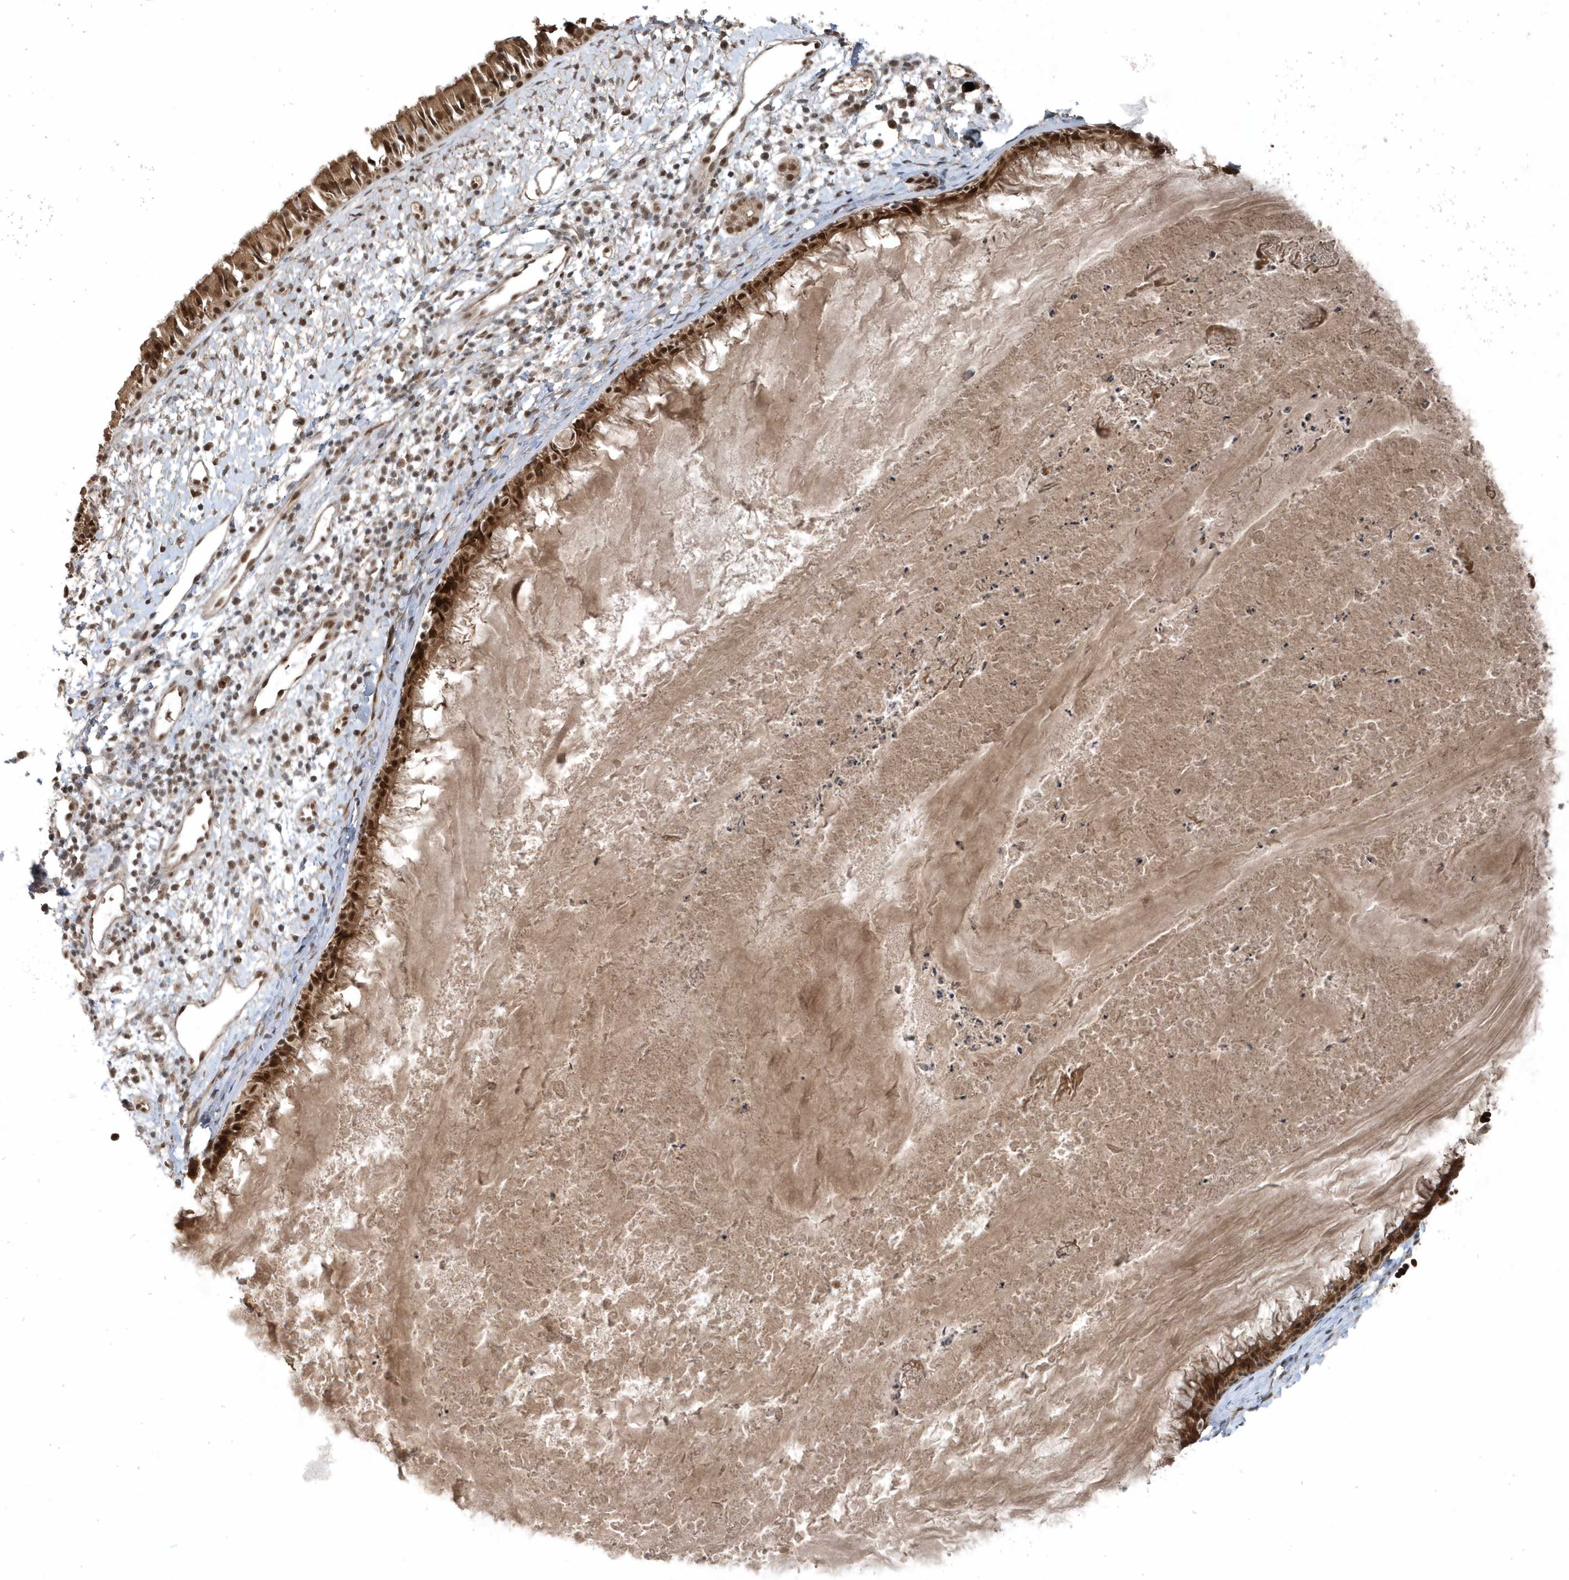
{"staining": {"intensity": "strong", "quantity": ">75%", "location": "cytoplasmic/membranous,nuclear"}, "tissue": "nasopharynx", "cell_type": "Respiratory epithelial cells", "image_type": "normal", "snomed": [{"axis": "morphology", "description": "Normal tissue, NOS"}, {"axis": "topography", "description": "Nasopharynx"}], "caption": "Immunohistochemistry (IHC) photomicrograph of benign human nasopharynx stained for a protein (brown), which displays high levels of strong cytoplasmic/membranous,nuclear positivity in approximately >75% of respiratory epithelial cells.", "gene": "QTRT2", "patient": {"sex": "male", "age": 22}}